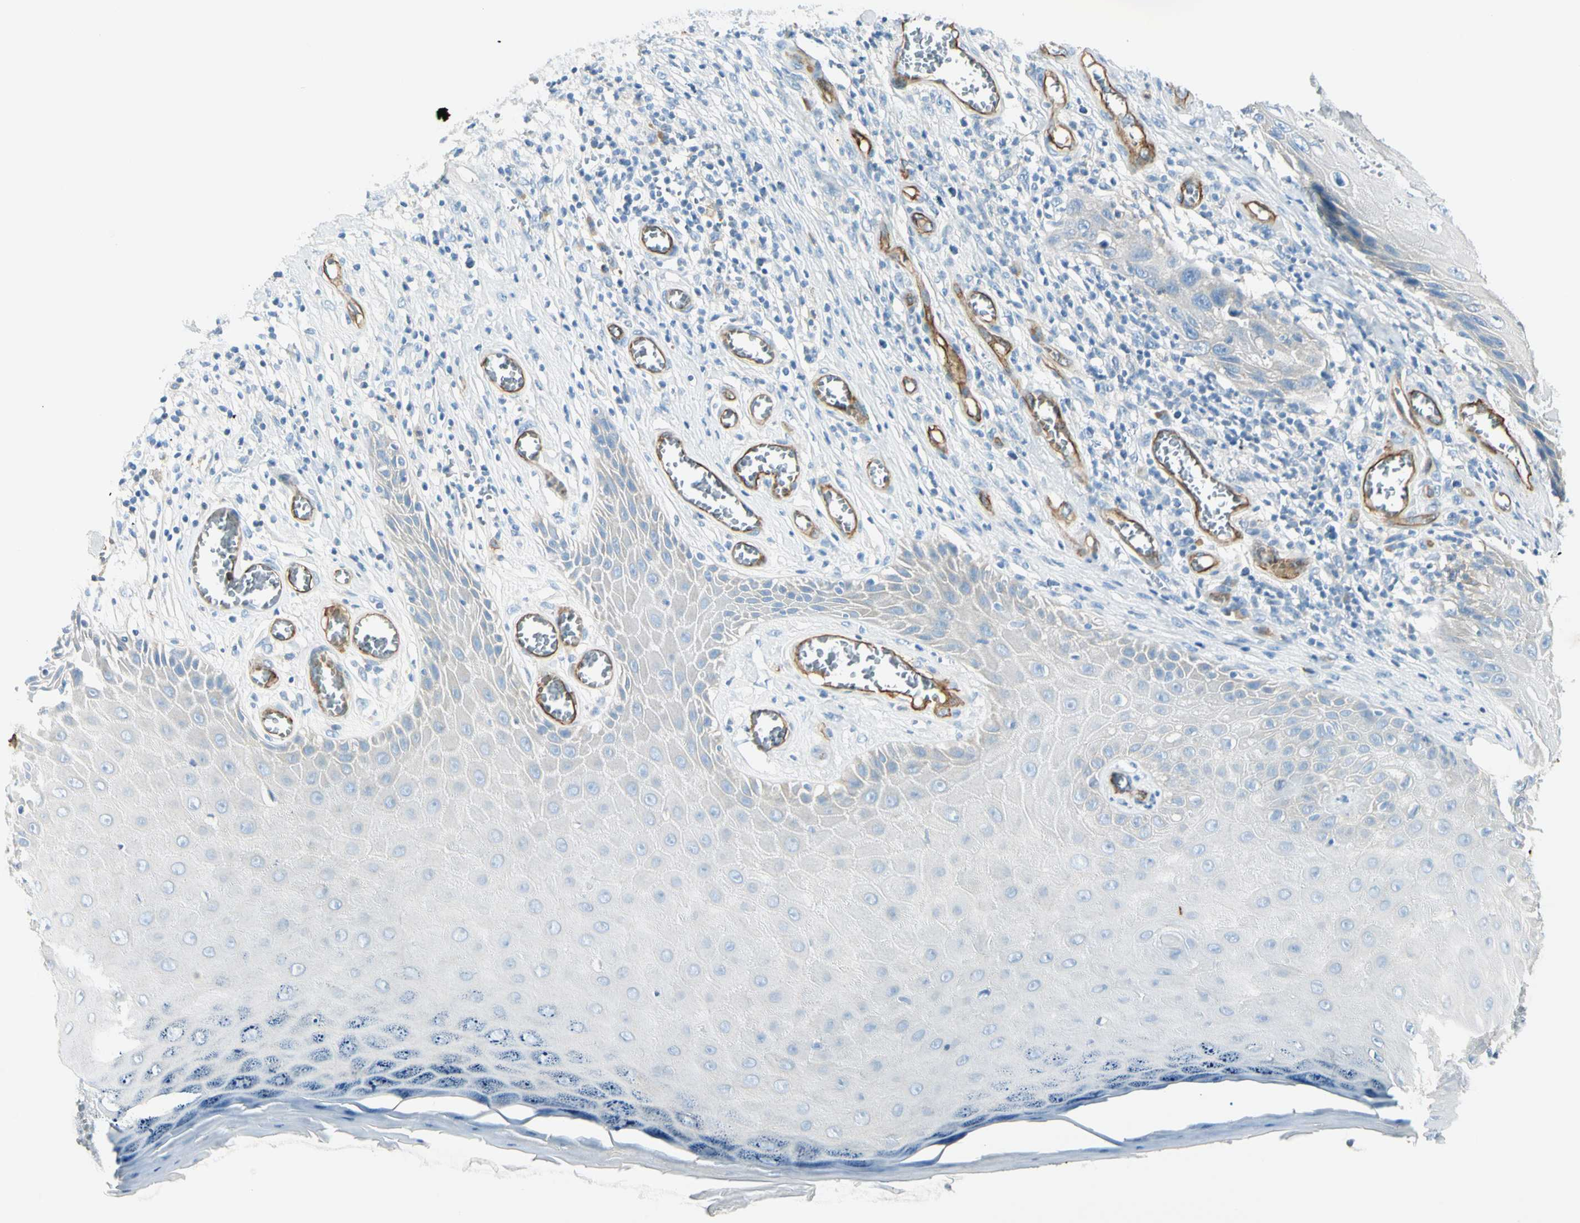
{"staining": {"intensity": "negative", "quantity": "none", "location": "none"}, "tissue": "skin cancer", "cell_type": "Tumor cells", "image_type": "cancer", "snomed": [{"axis": "morphology", "description": "Squamous cell carcinoma, NOS"}, {"axis": "topography", "description": "Skin"}], "caption": "High power microscopy micrograph of an immunohistochemistry image of squamous cell carcinoma (skin), revealing no significant expression in tumor cells.", "gene": "CD93", "patient": {"sex": "female", "age": 73}}